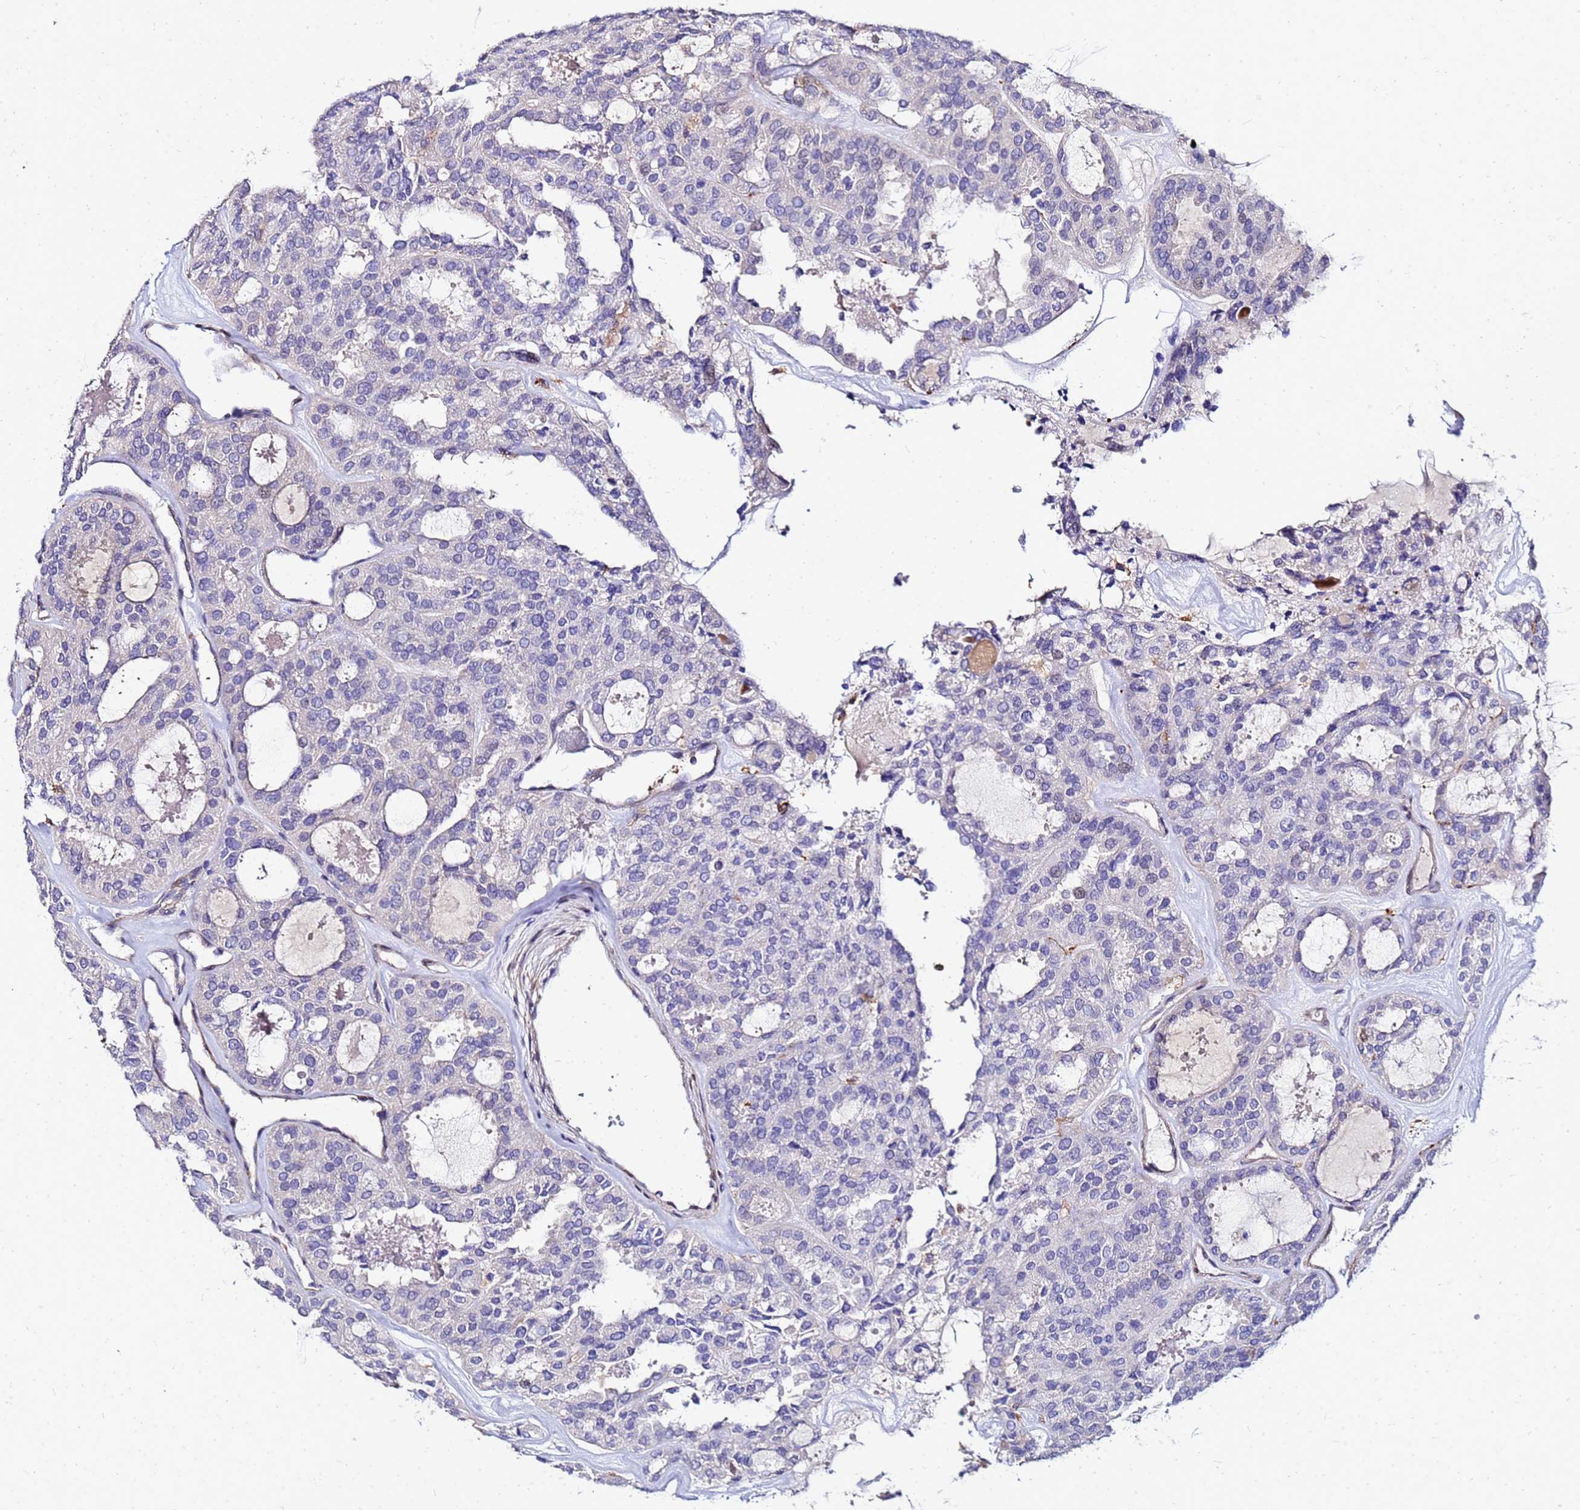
{"staining": {"intensity": "negative", "quantity": "none", "location": "none"}, "tissue": "thyroid cancer", "cell_type": "Tumor cells", "image_type": "cancer", "snomed": [{"axis": "morphology", "description": "Follicular adenoma carcinoma, NOS"}, {"axis": "topography", "description": "Thyroid gland"}], "caption": "Immunohistochemical staining of human thyroid follicular adenoma carcinoma exhibits no significant positivity in tumor cells.", "gene": "DBNDD2", "patient": {"sex": "male", "age": 75}}